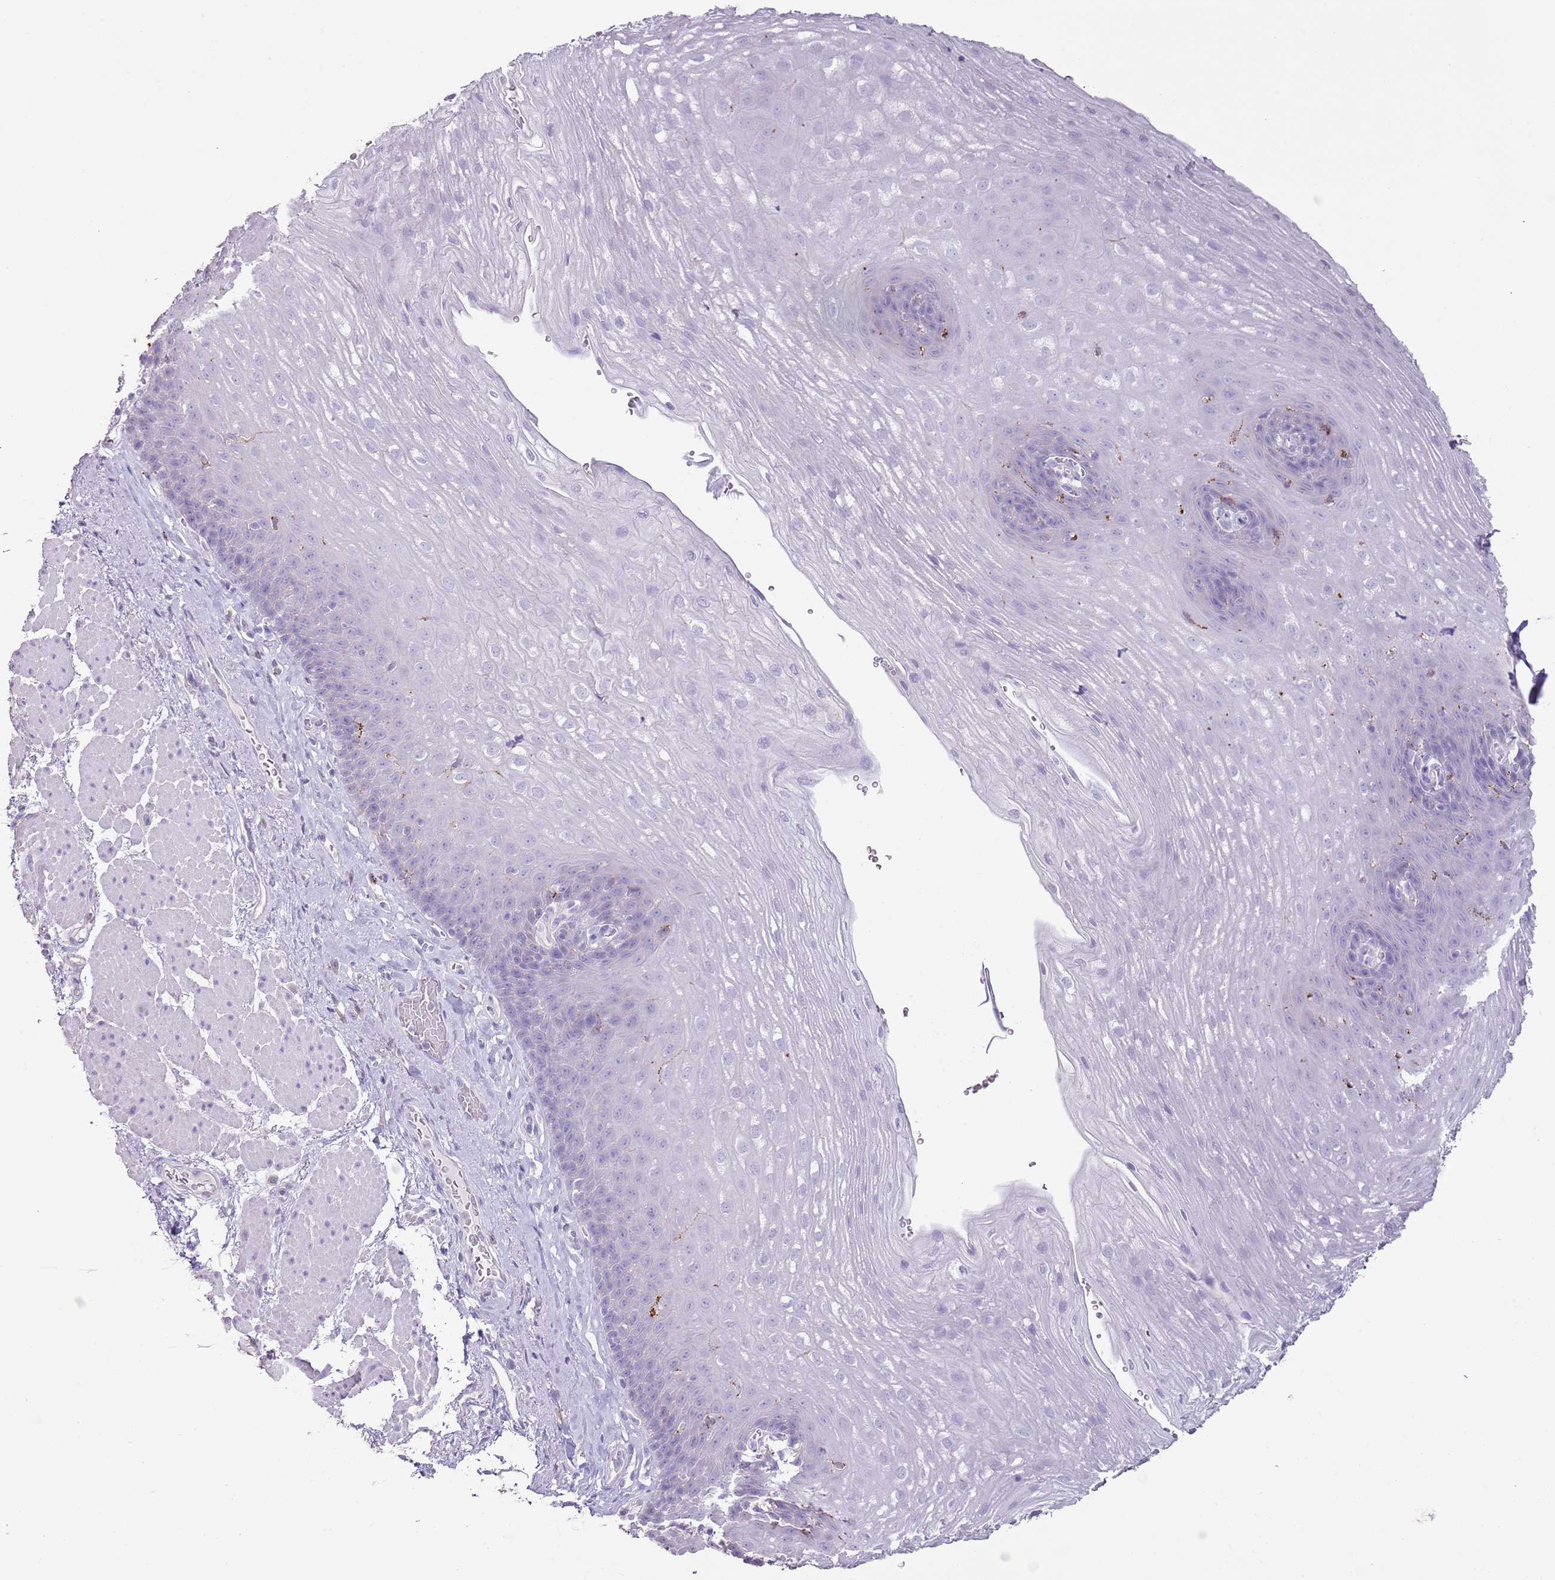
{"staining": {"intensity": "negative", "quantity": "none", "location": "none"}, "tissue": "esophagus", "cell_type": "Squamous epithelial cells", "image_type": "normal", "snomed": [{"axis": "morphology", "description": "Normal tissue, NOS"}, {"axis": "topography", "description": "Esophagus"}], "caption": "Immunohistochemical staining of normal esophagus shows no significant staining in squamous epithelial cells.", "gene": "BLOC1S2", "patient": {"sex": "female", "age": 66}}